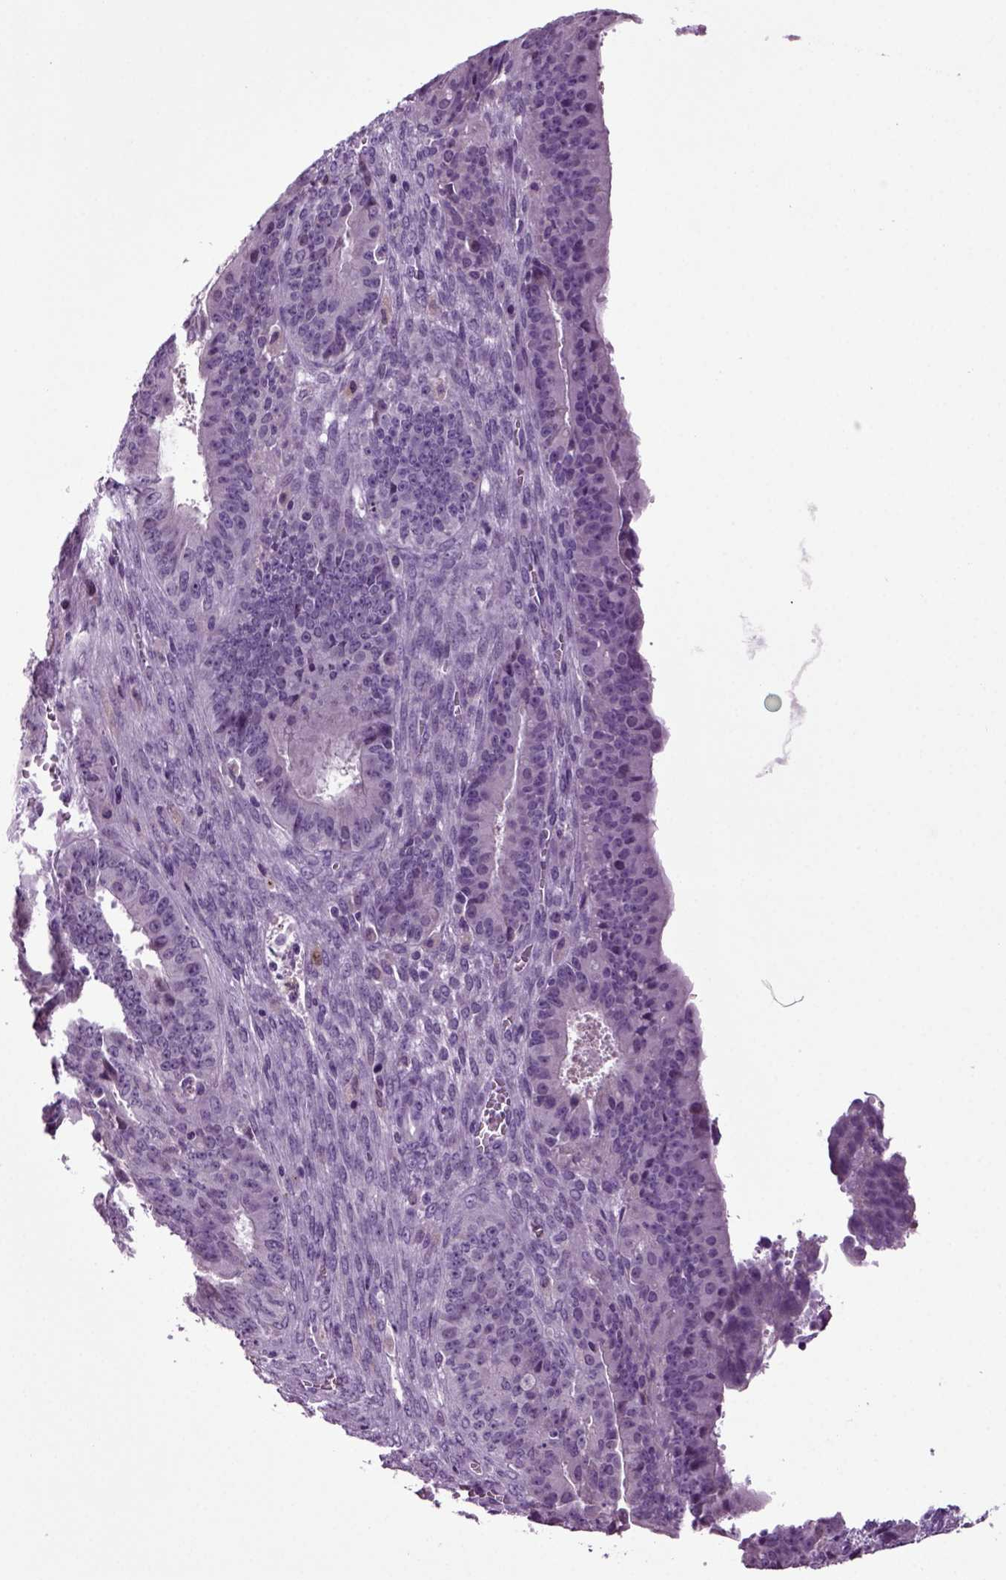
{"staining": {"intensity": "negative", "quantity": "none", "location": "none"}, "tissue": "ovarian cancer", "cell_type": "Tumor cells", "image_type": "cancer", "snomed": [{"axis": "morphology", "description": "Carcinoma, endometroid"}, {"axis": "topography", "description": "Ovary"}], "caption": "Photomicrograph shows no significant protein staining in tumor cells of ovarian cancer (endometroid carcinoma). (Immunohistochemistry, brightfield microscopy, high magnification).", "gene": "FGF11", "patient": {"sex": "female", "age": 42}}